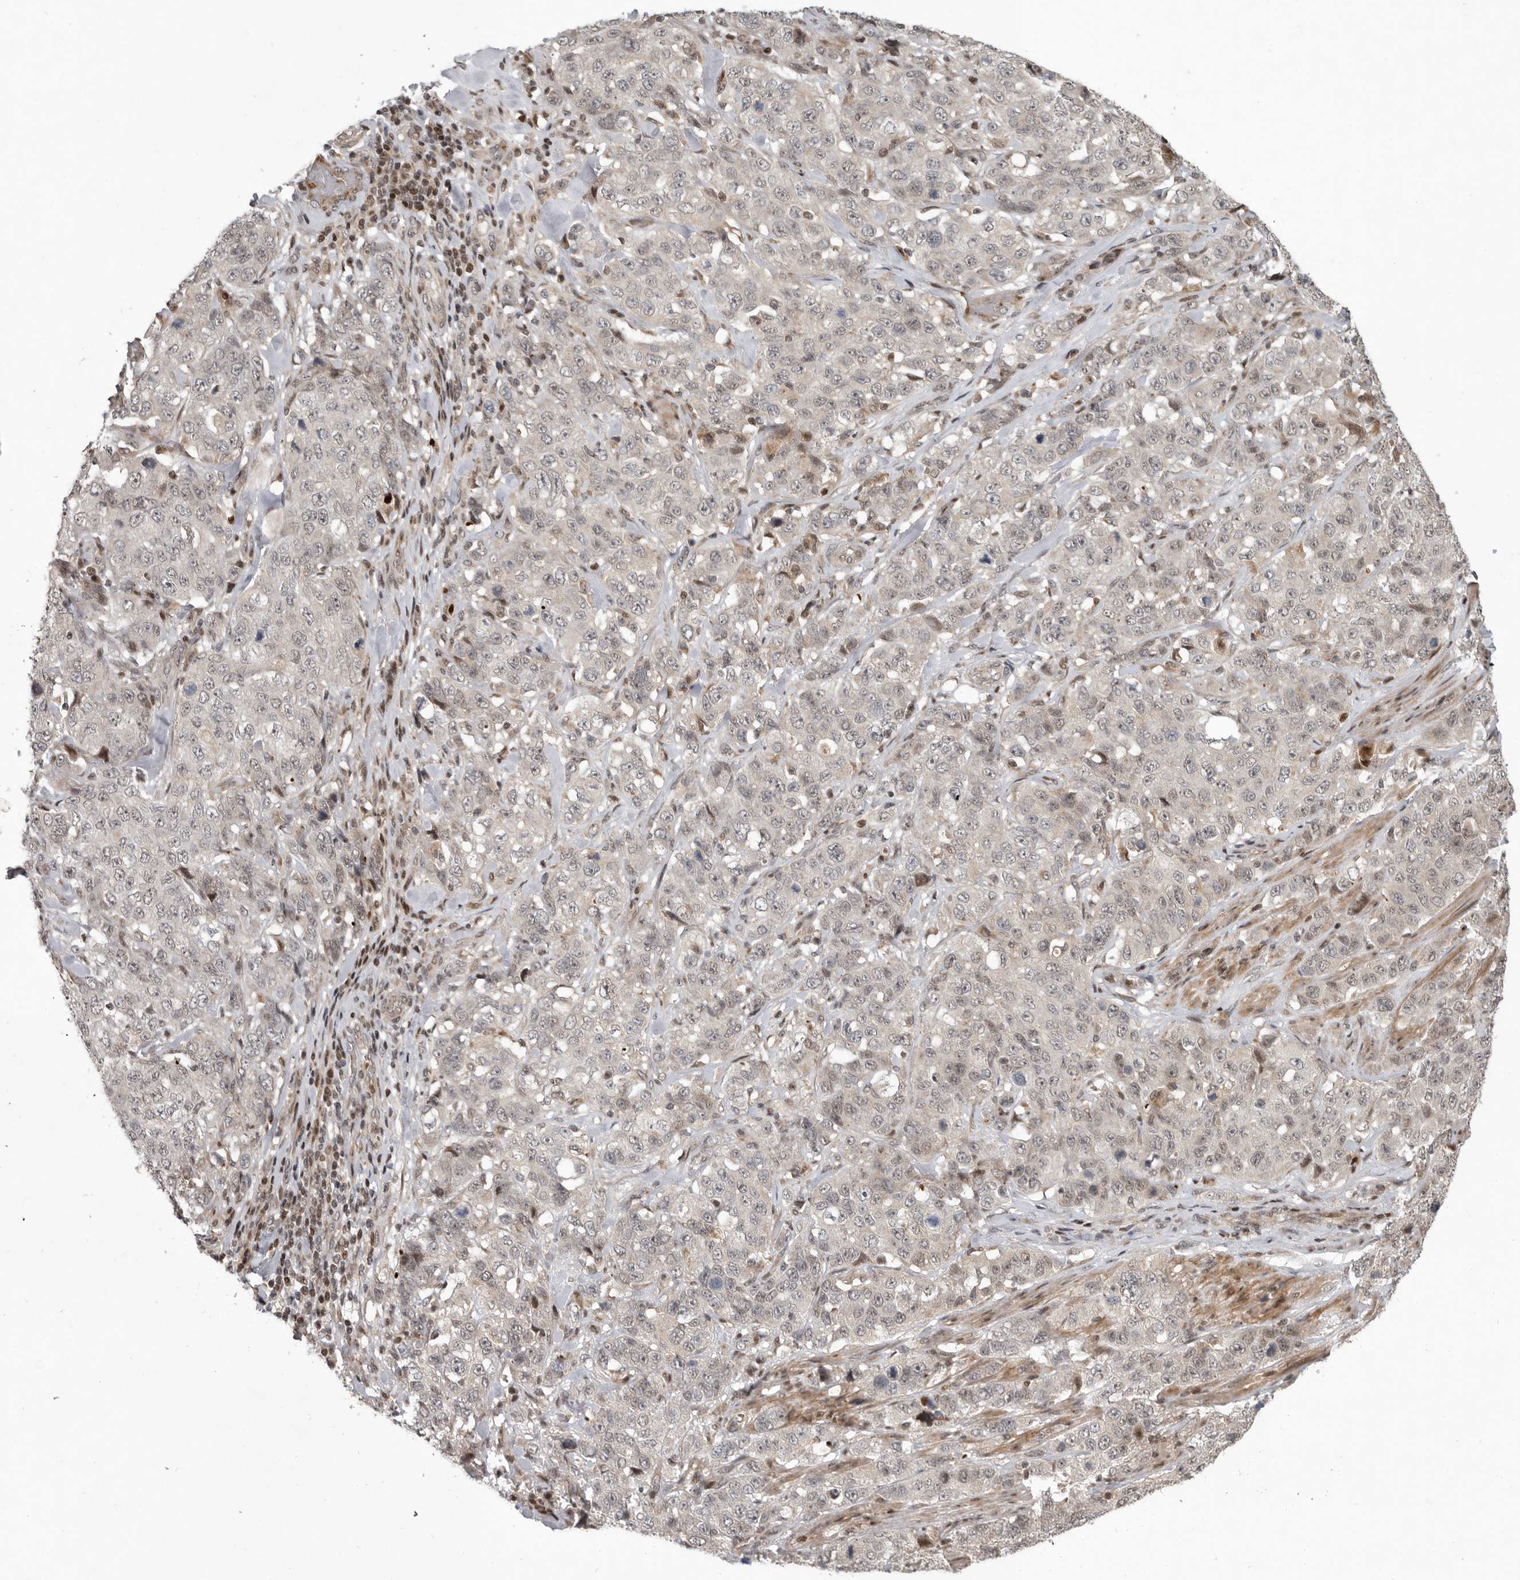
{"staining": {"intensity": "negative", "quantity": "none", "location": "none"}, "tissue": "stomach cancer", "cell_type": "Tumor cells", "image_type": "cancer", "snomed": [{"axis": "morphology", "description": "Adenocarcinoma, NOS"}, {"axis": "topography", "description": "Stomach"}], "caption": "There is no significant expression in tumor cells of stomach adenocarcinoma.", "gene": "RABIF", "patient": {"sex": "male", "age": 48}}